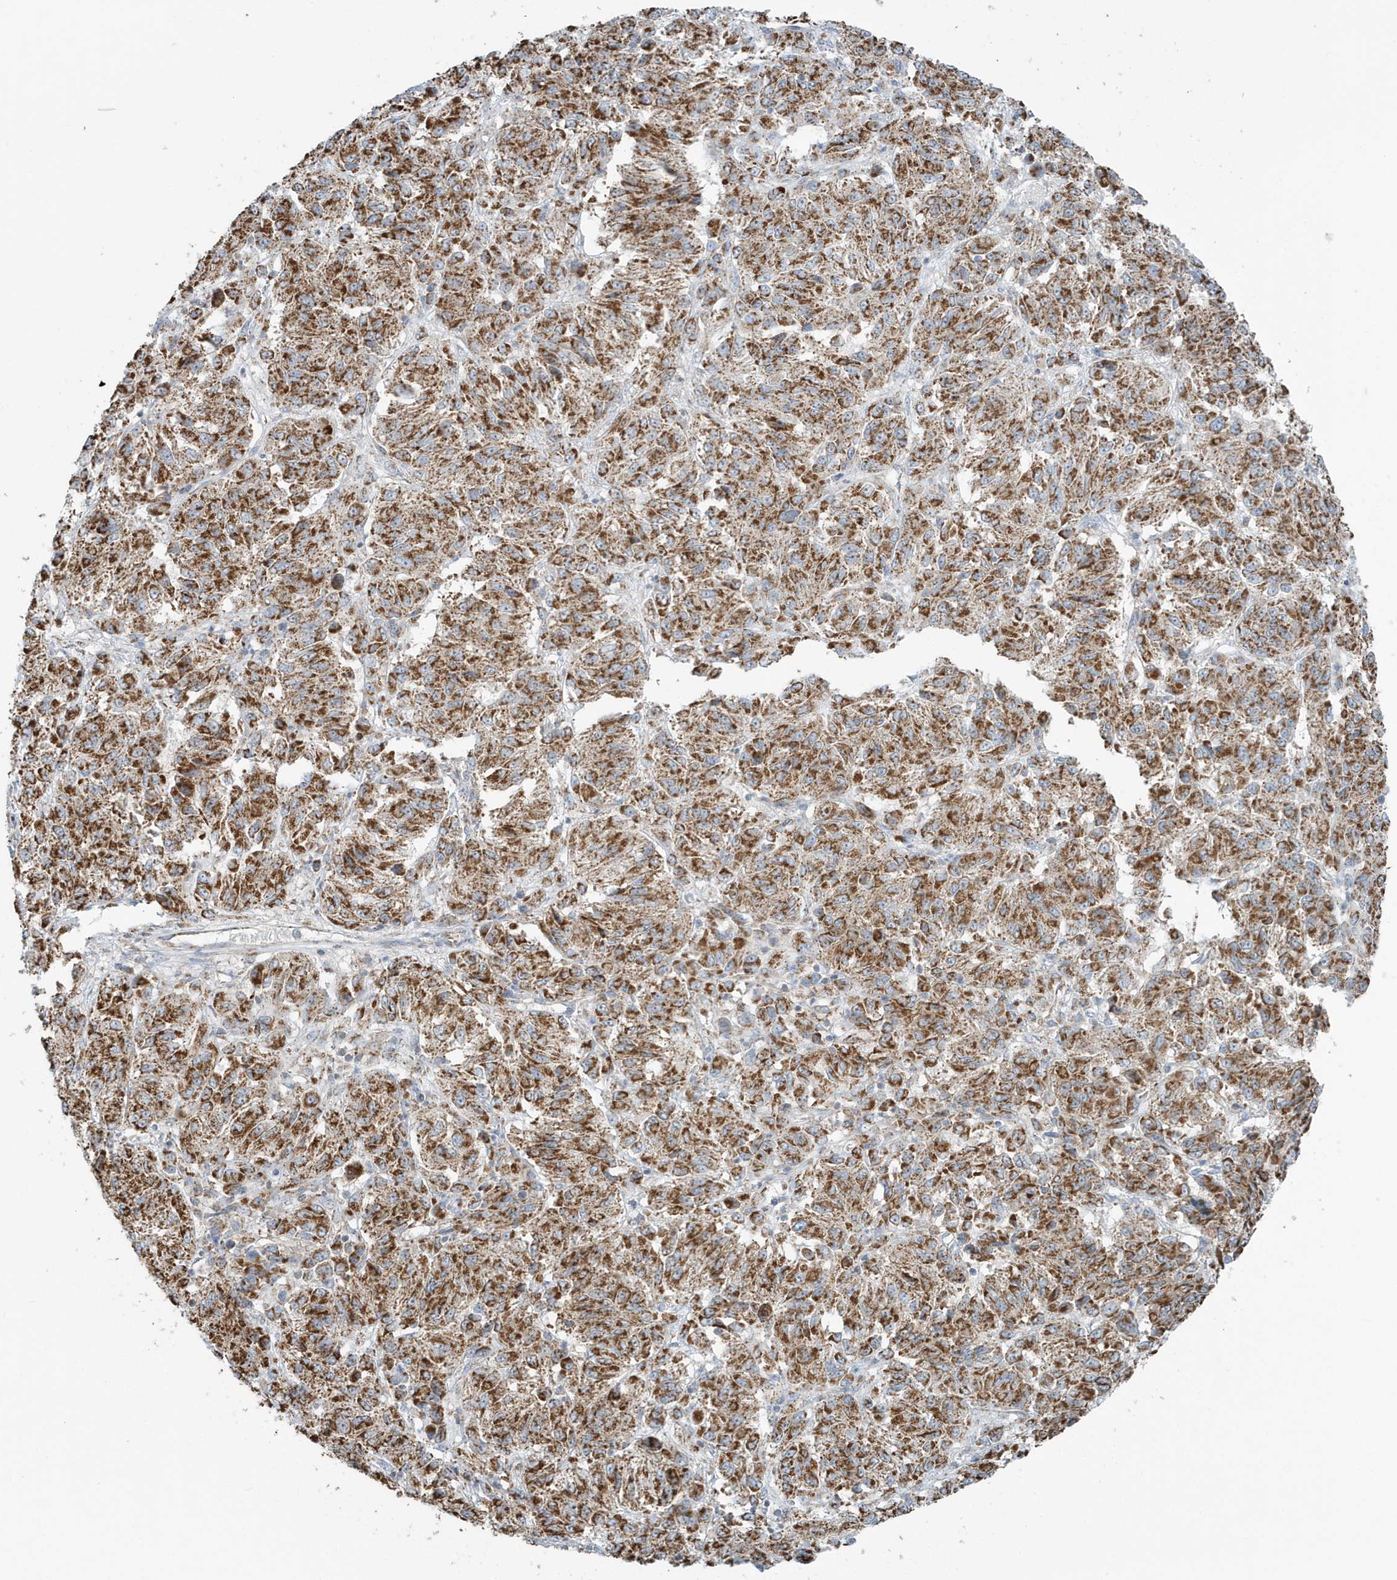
{"staining": {"intensity": "strong", "quantity": ">75%", "location": "cytoplasmic/membranous"}, "tissue": "melanoma", "cell_type": "Tumor cells", "image_type": "cancer", "snomed": [{"axis": "morphology", "description": "Malignant melanoma, Metastatic site"}, {"axis": "topography", "description": "Lung"}], "caption": "Immunohistochemical staining of human malignant melanoma (metastatic site) exhibits strong cytoplasmic/membranous protein expression in about >75% of tumor cells.", "gene": "RAB11FIP3", "patient": {"sex": "male", "age": 64}}